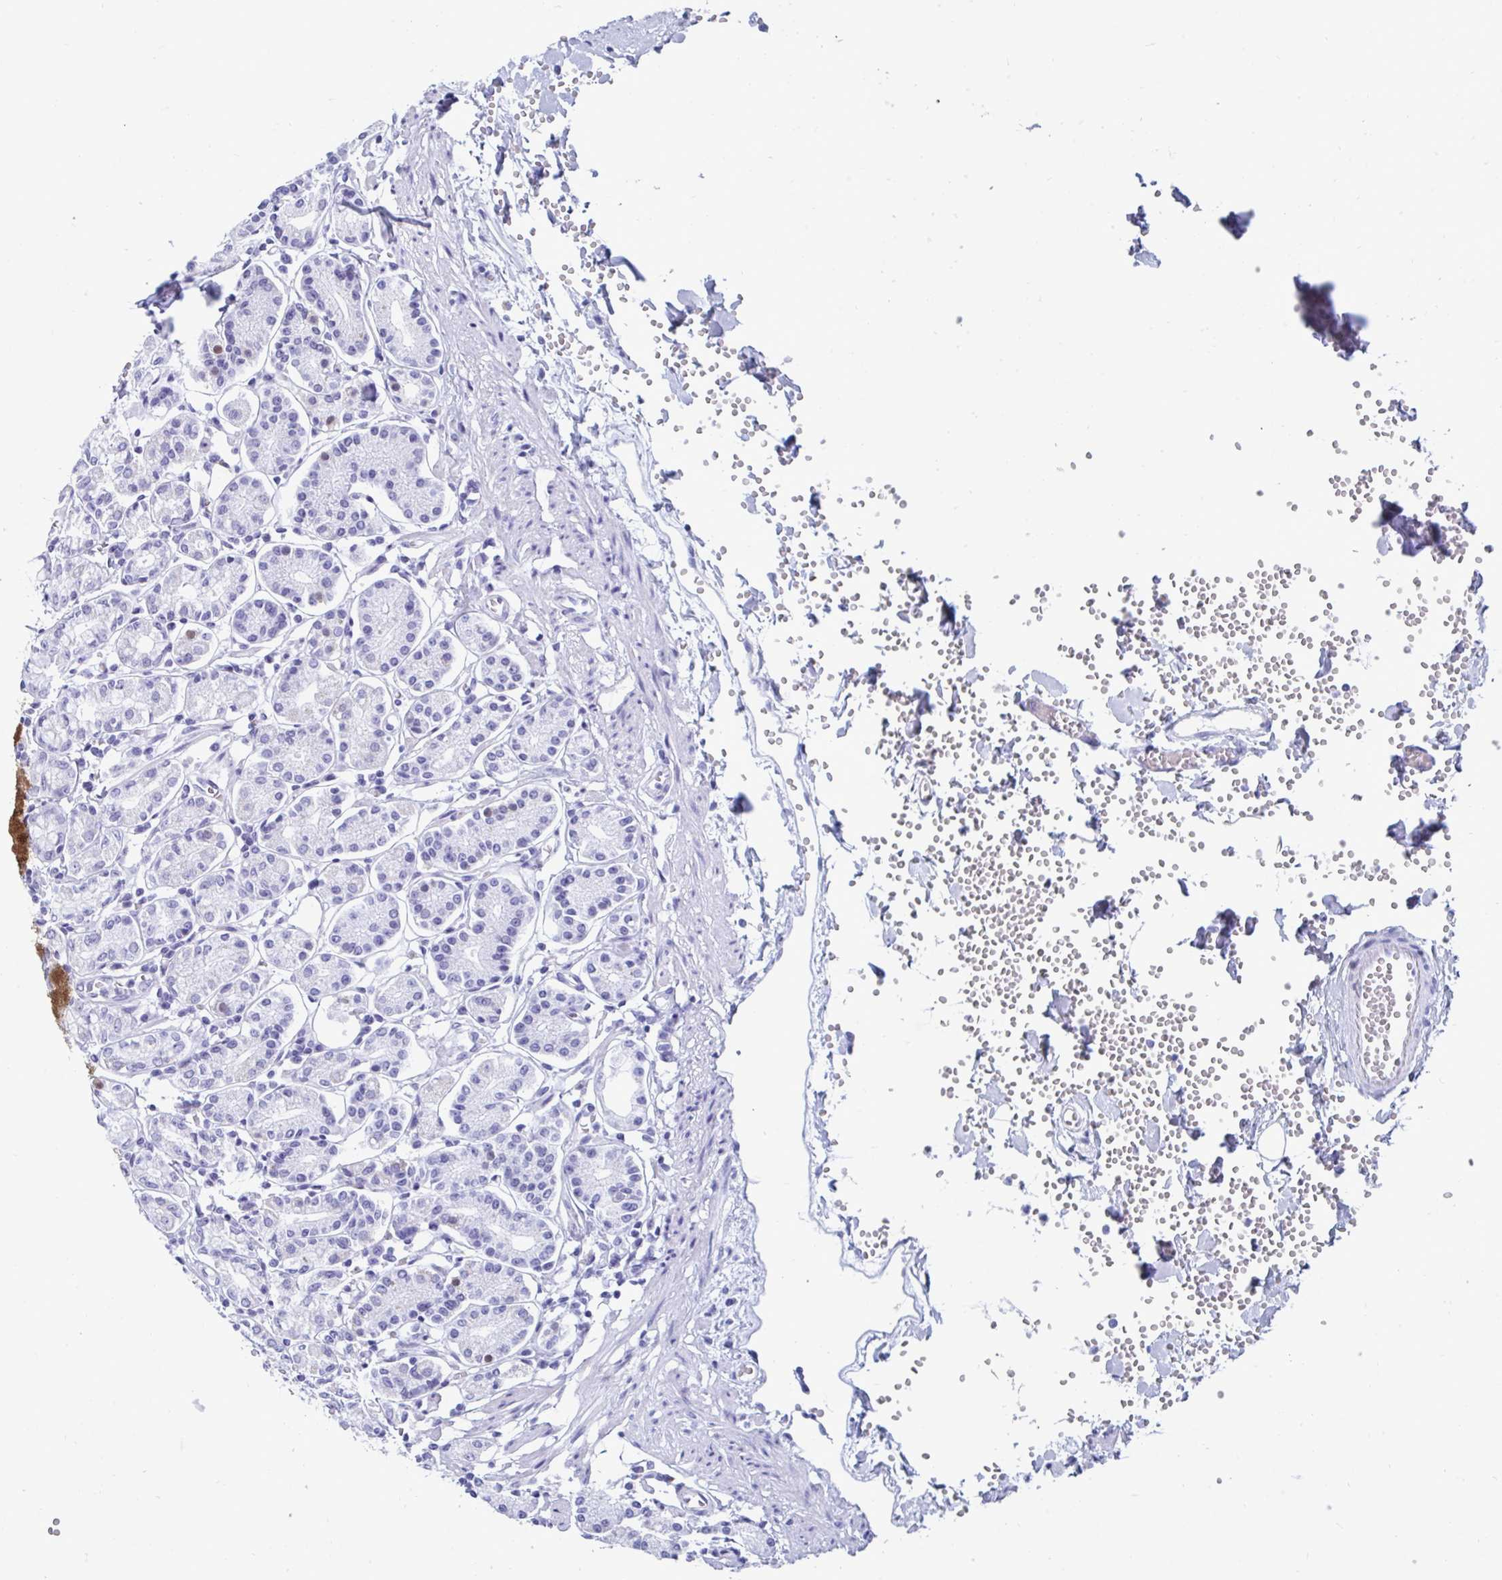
{"staining": {"intensity": "moderate", "quantity": "<25%", "location": "cytoplasmic/membranous"}, "tissue": "stomach", "cell_type": "Glandular cells", "image_type": "normal", "snomed": [{"axis": "morphology", "description": "Normal tissue, NOS"}, {"axis": "topography", "description": "Stomach"}], "caption": "A brown stain labels moderate cytoplasmic/membranous expression of a protein in glandular cells of normal stomach. (IHC, brightfield microscopy, high magnification).", "gene": "GKN2", "patient": {"sex": "female", "age": 62}}